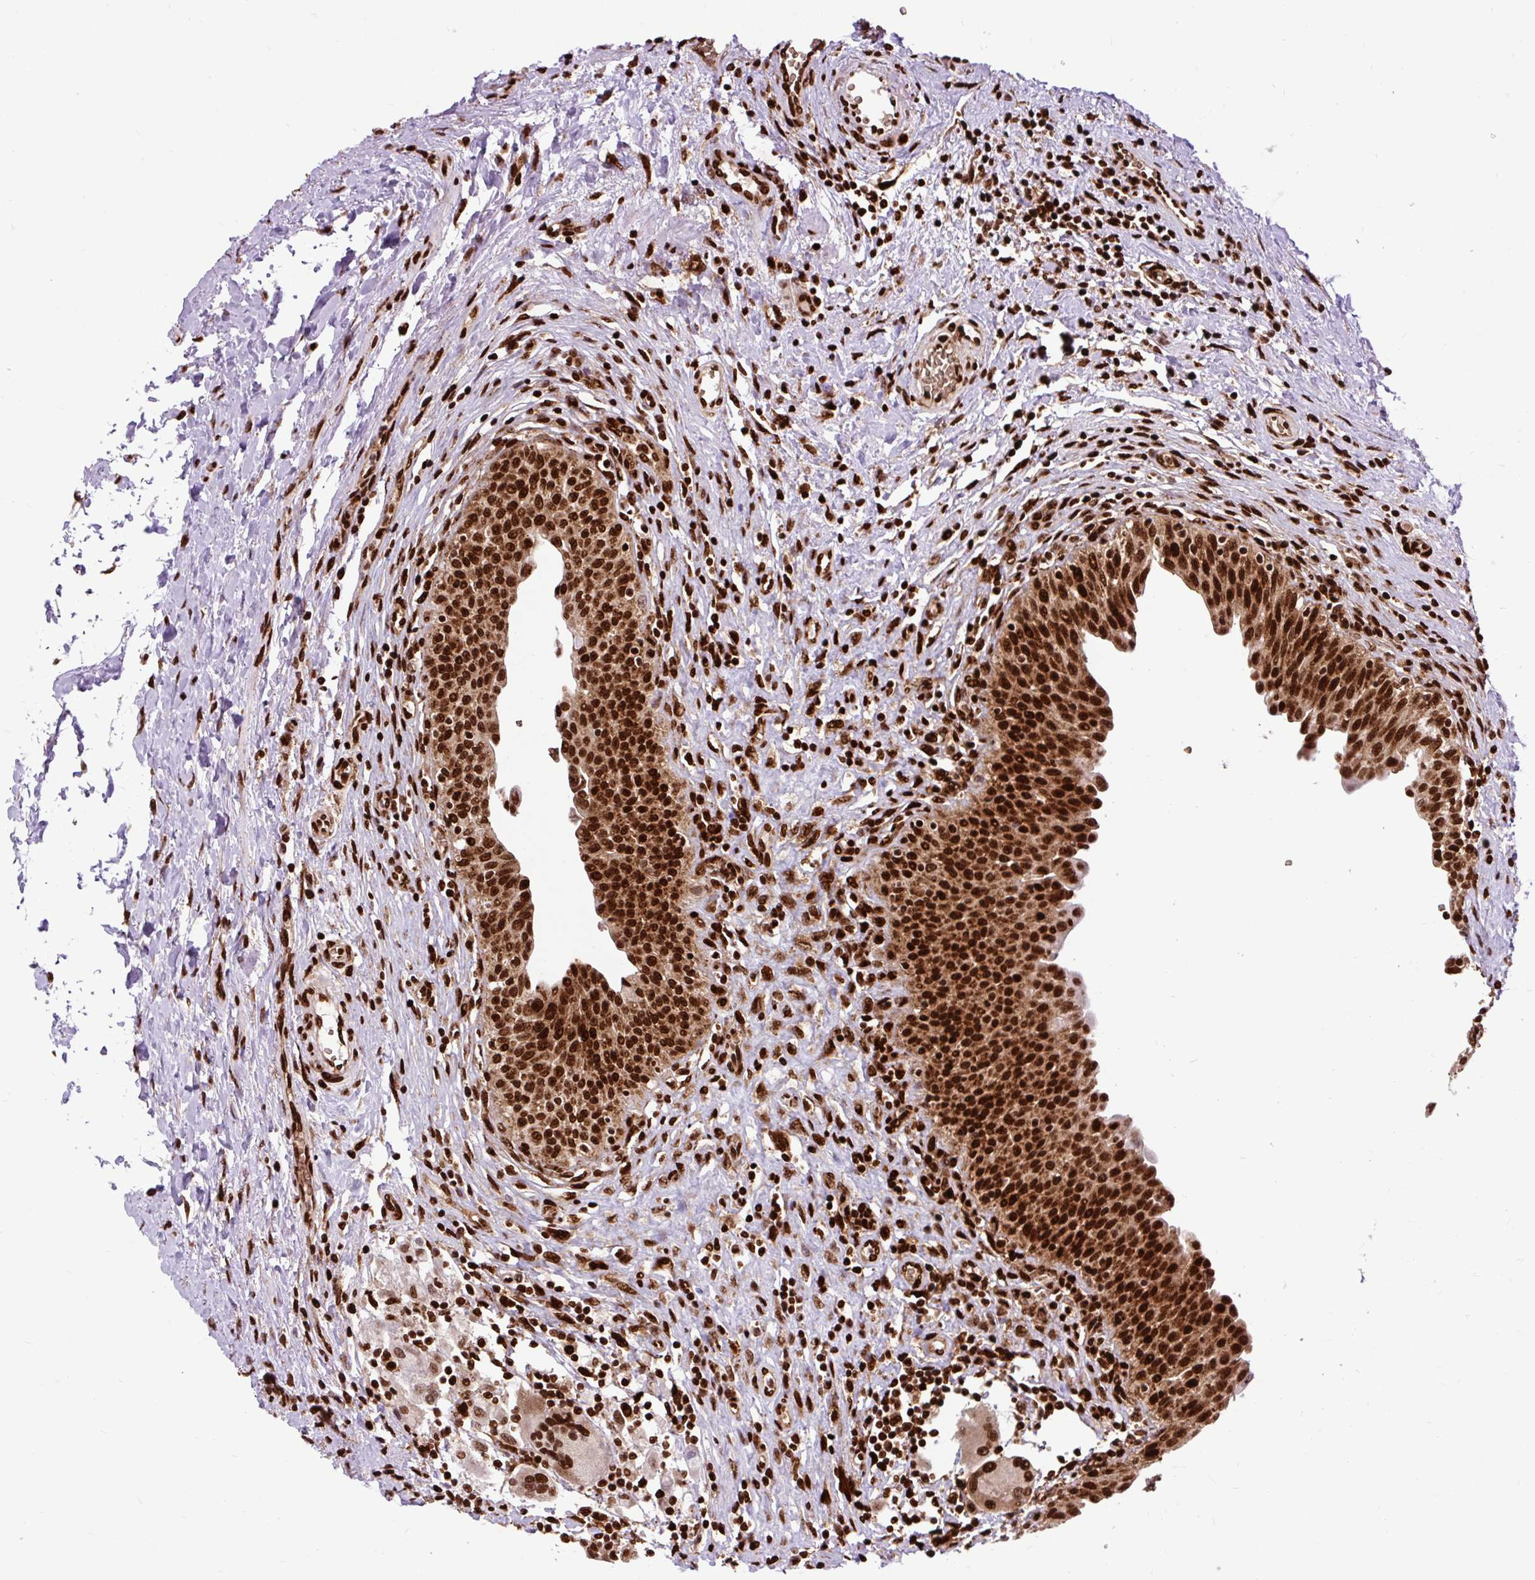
{"staining": {"intensity": "strong", "quantity": ">75%", "location": "nuclear"}, "tissue": "urinary bladder", "cell_type": "Urothelial cells", "image_type": "normal", "snomed": [{"axis": "morphology", "description": "Normal tissue, NOS"}, {"axis": "topography", "description": "Urinary bladder"}], "caption": "Benign urinary bladder shows strong nuclear expression in about >75% of urothelial cells (brown staining indicates protein expression, while blue staining denotes nuclei)..", "gene": "FUS", "patient": {"sex": "male", "age": 71}}